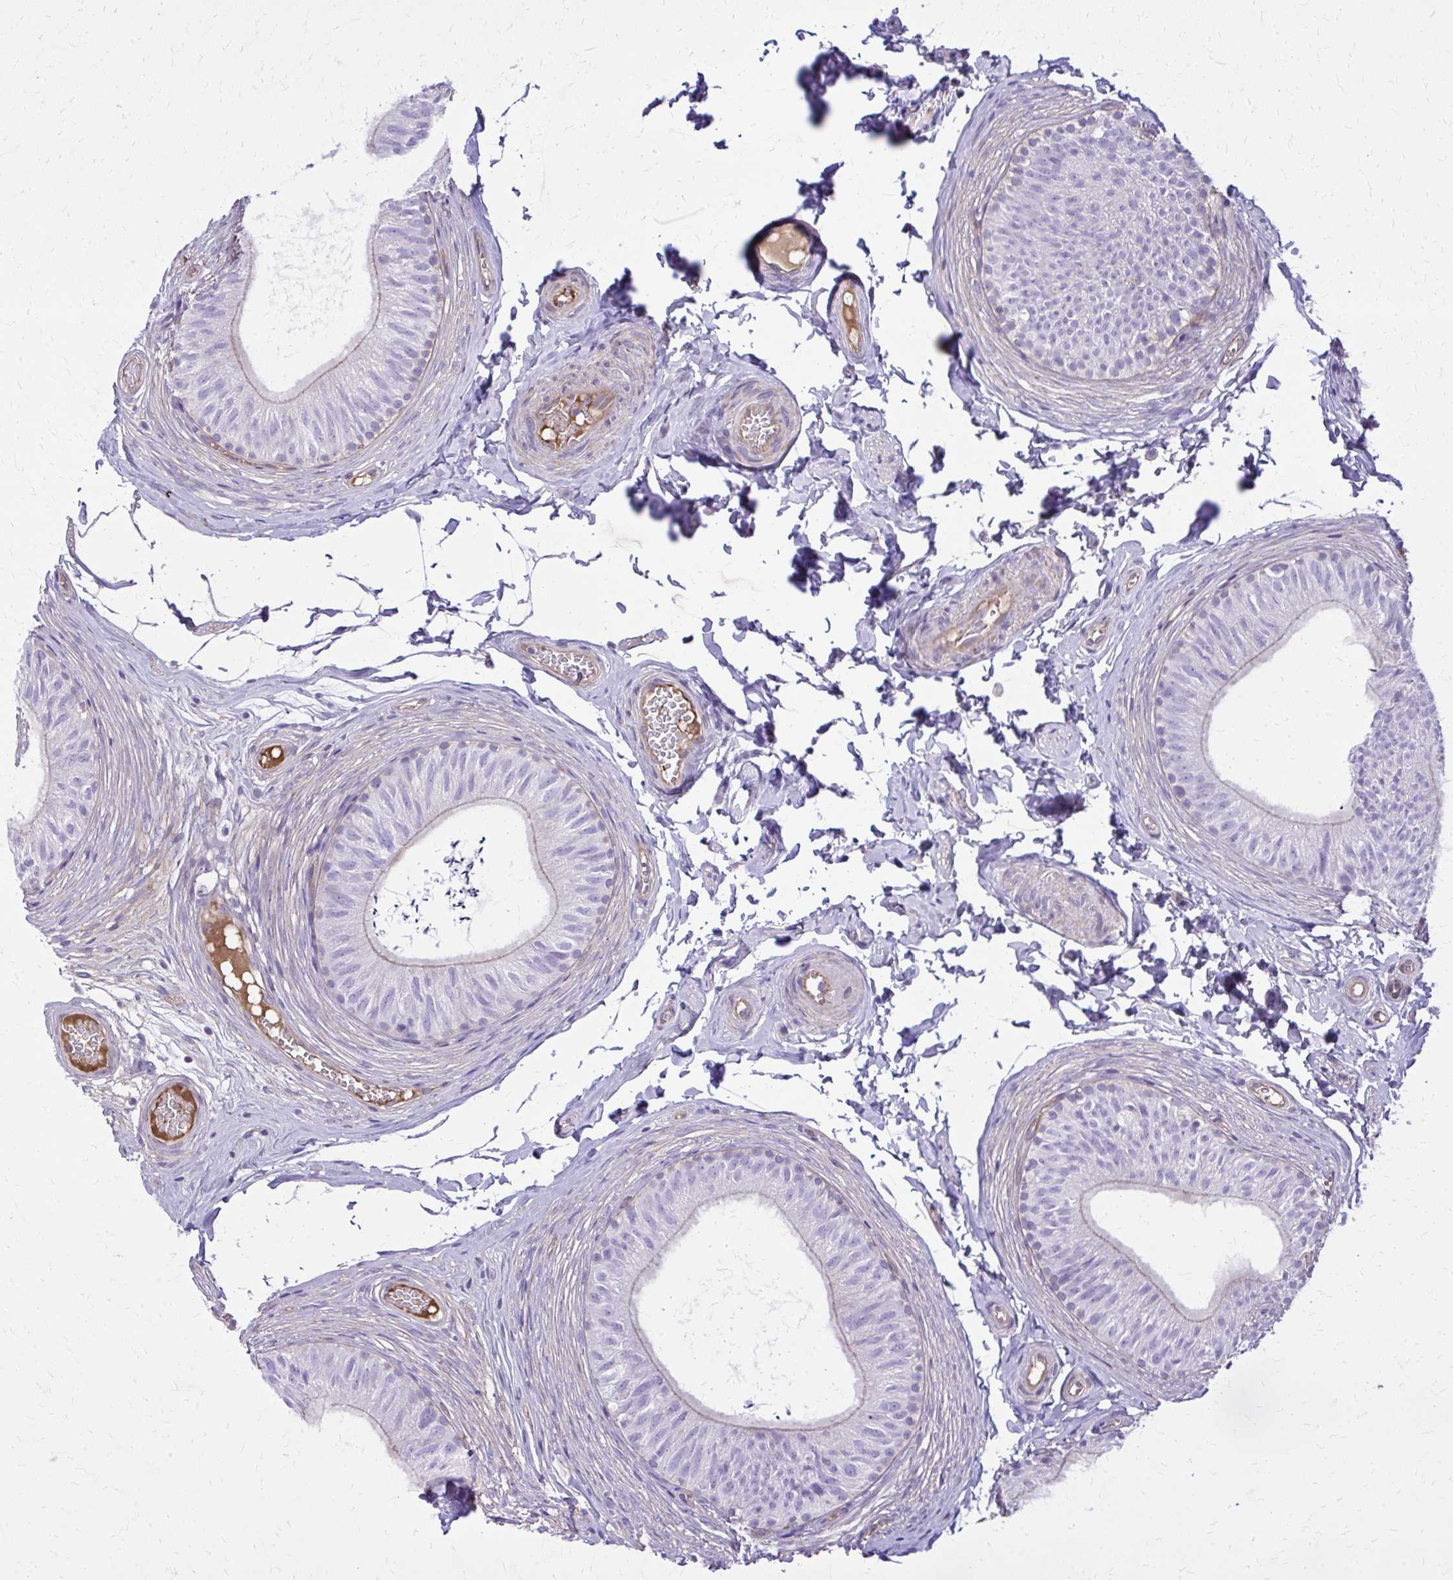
{"staining": {"intensity": "negative", "quantity": "none", "location": "none"}, "tissue": "epididymis", "cell_type": "Glandular cells", "image_type": "normal", "snomed": [{"axis": "morphology", "description": "Normal tissue, NOS"}, {"axis": "topography", "description": "Epididymis, spermatic cord, NOS"}, {"axis": "topography", "description": "Epididymis"}, {"axis": "topography", "description": "Peripheral nerve tissue"}], "caption": "Normal epididymis was stained to show a protein in brown. There is no significant positivity in glandular cells. (Stains: DAB IHC with hematoxylin counter stain, Microscopy: brightfield microscopy at high magnification).", "gene": "RUNDC3B", "patient": {"sex": "male", "age": 29}}